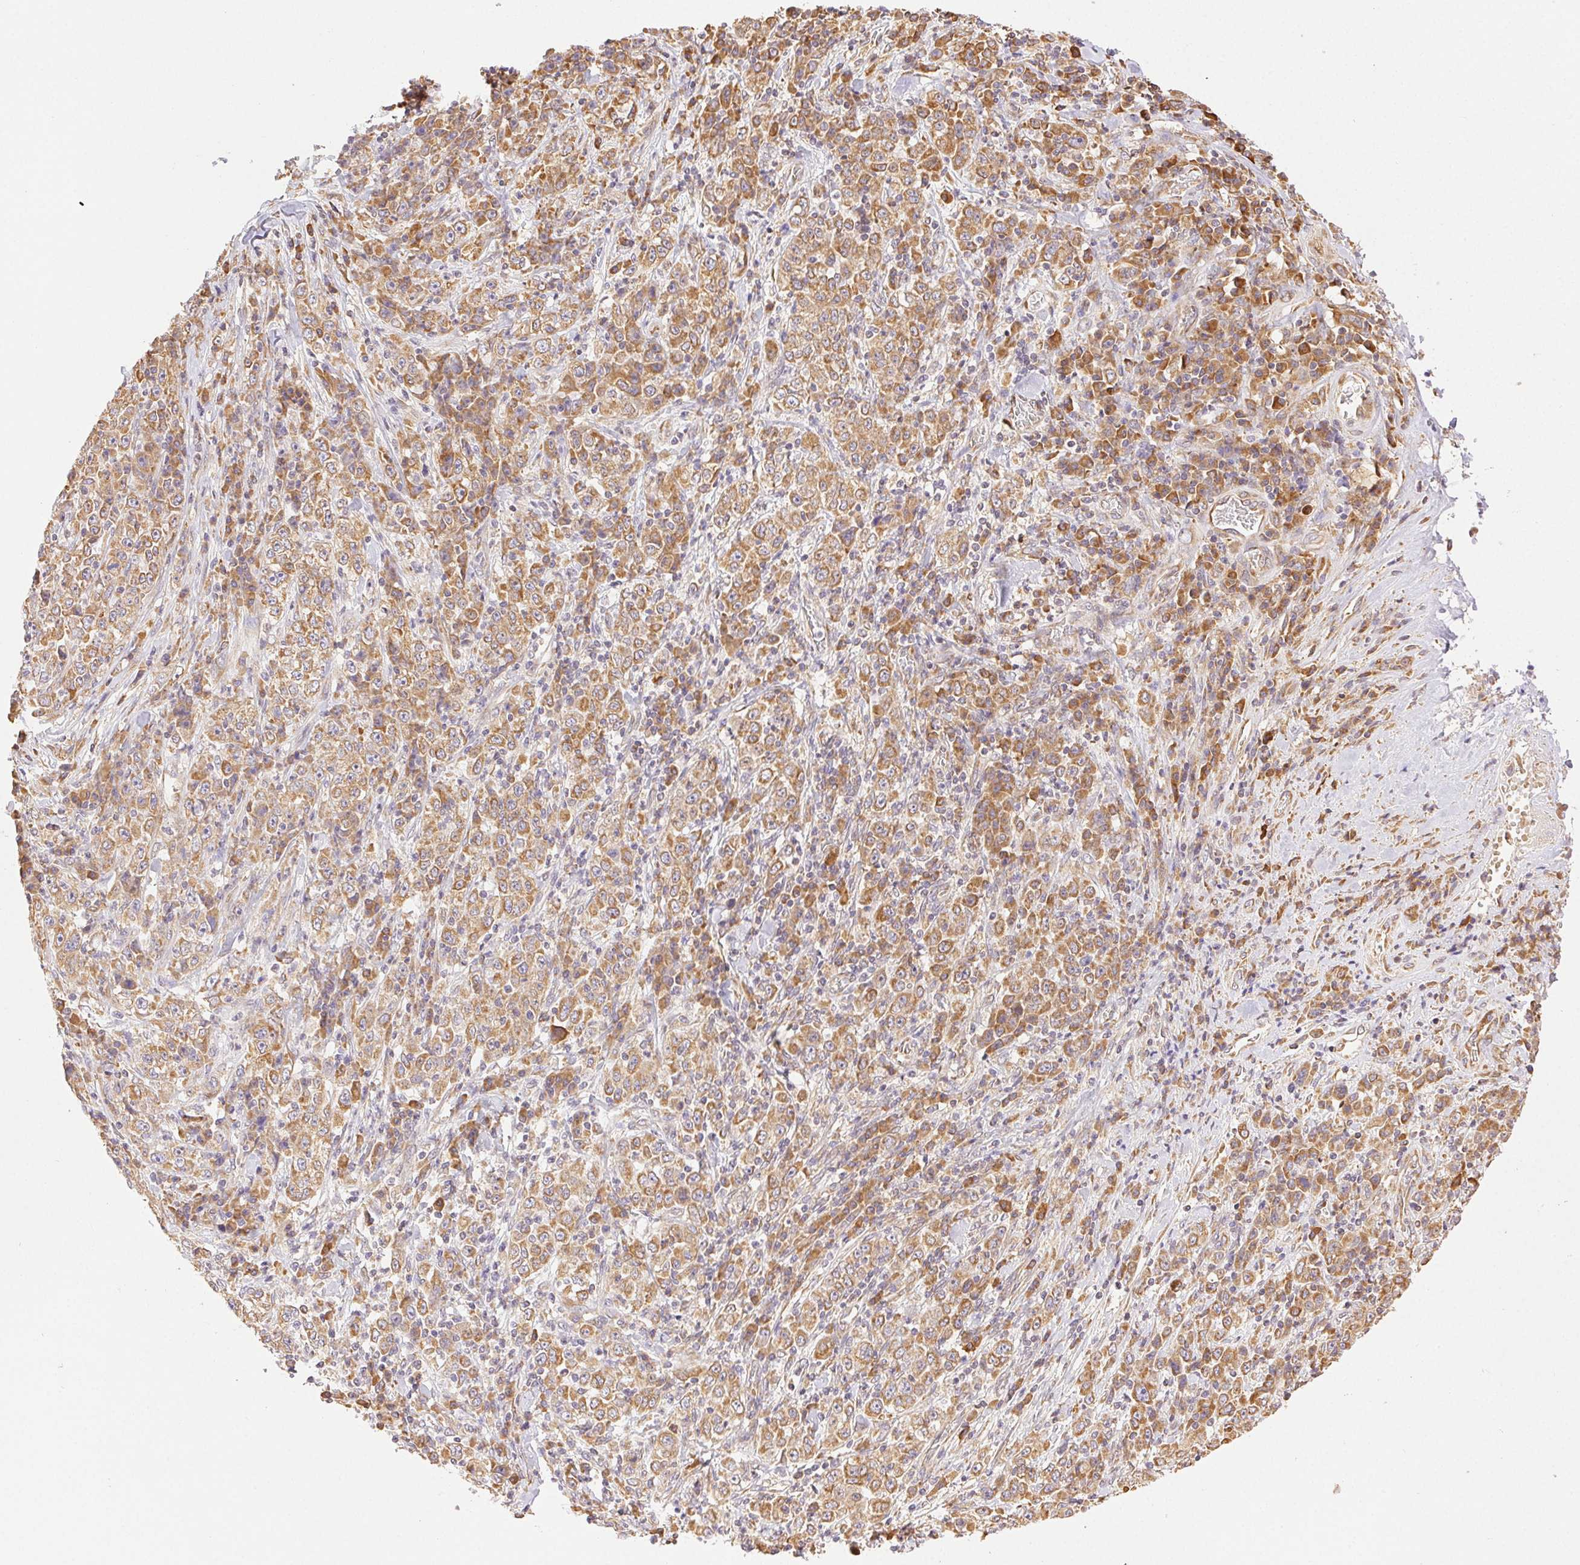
{"staining": {"intensity": "moderate", "quantity": ">75%", "location": "cytoplasmic/membranous"}, "tissue": "stomach cancer", "cell_type": "Tumor cells", "image_type": "cancer", "snomed": [{"axis": "morphology", "description": "Normal tissue, NOS"}, {"axis": "morphology", "description": "Adenocarcinoma, NOS"}, {"axis": "topography", "description": "Stomach, upper"}, {"axis": "topography", "description": "Stomach"}], "caption": "Adenocarcinoma (stomach) stained with a protein marker reveals moderate staining in tumor cells.", "gene": "ENTREP1", "patient": {"sex": "male", "age": 59}}